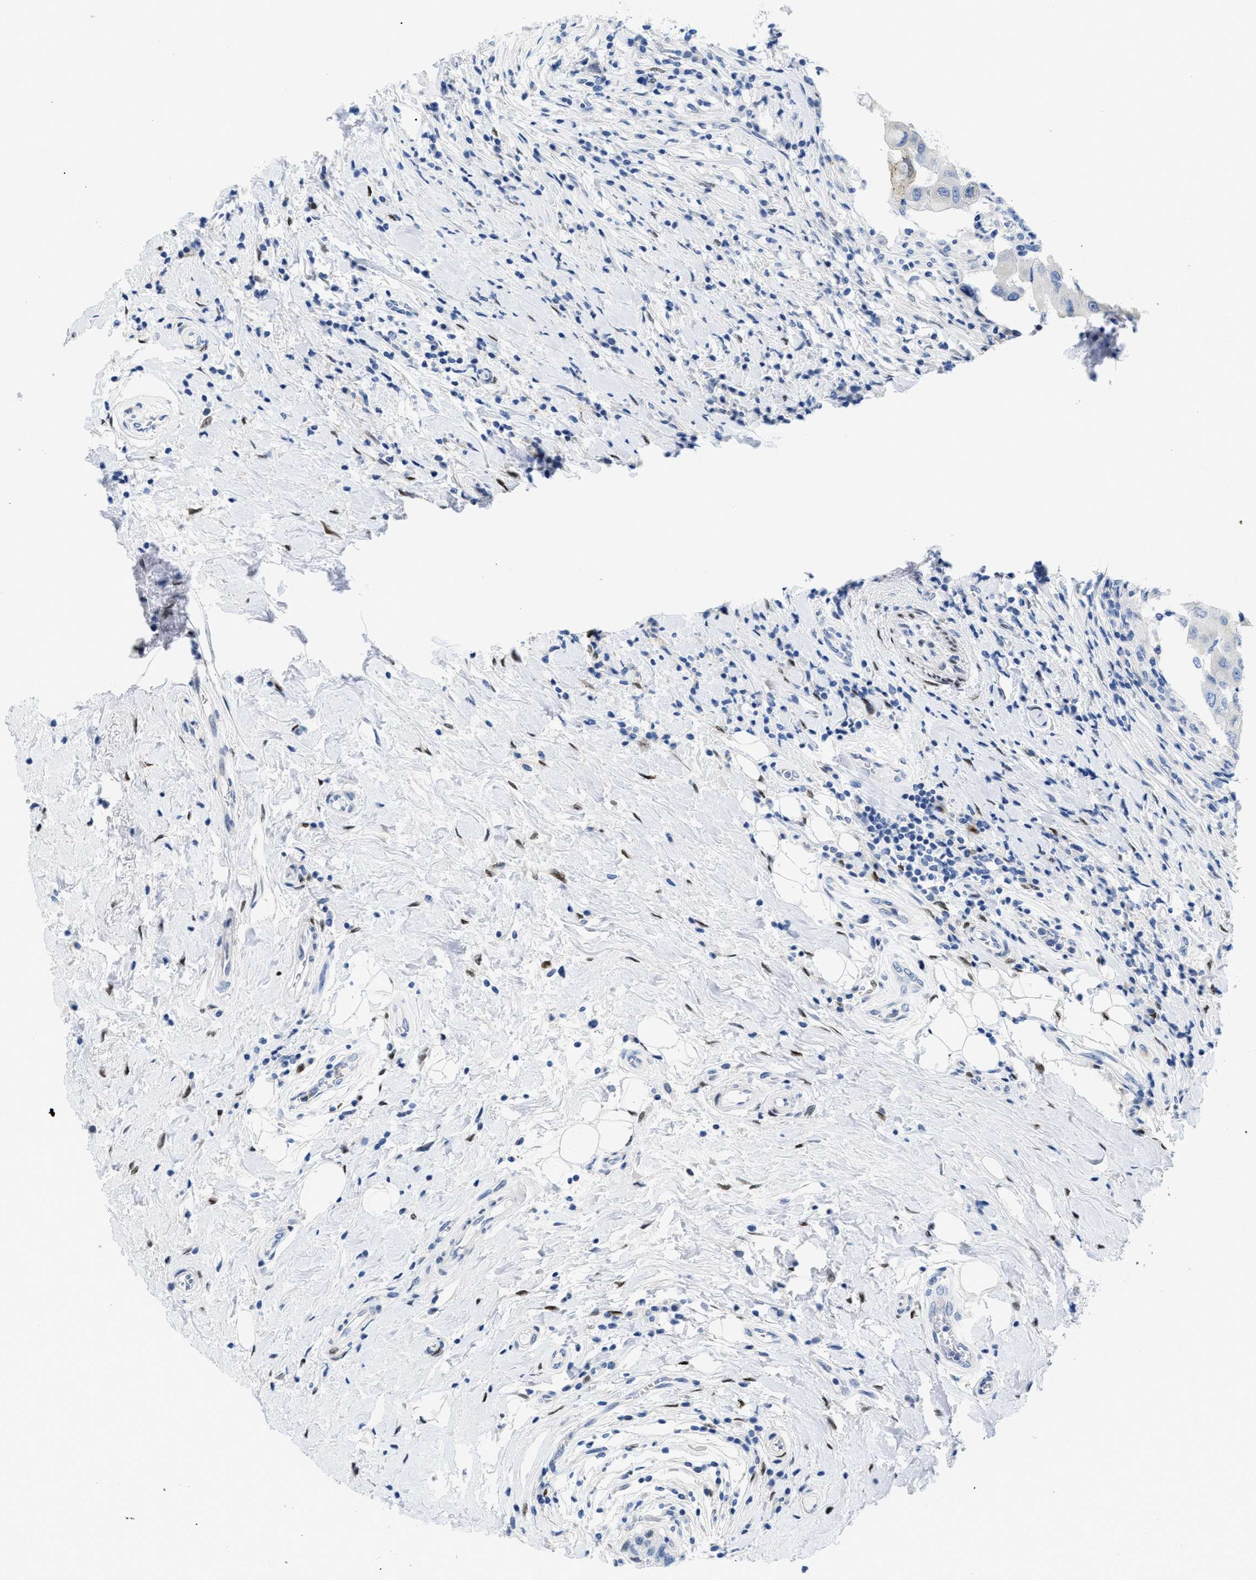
{"staining": {"intensity": "negative", "quantity": "none", "location": "none"}, "tissue": "breast cancer", "cell_type": "Tumor cells", "image_type": "cancer", "snomed": [{"axis": "morphology", "description": "Duct carcinoma"}, {"axis": "topography", "description": "Breast"}], "caption": "Tumor cells show no significant protein expression in invasive ductal carcinoma (breast). Nuclei are stained in blue.", "gene": "NFIX", "patient": {"sex": "female", "age": 27}}